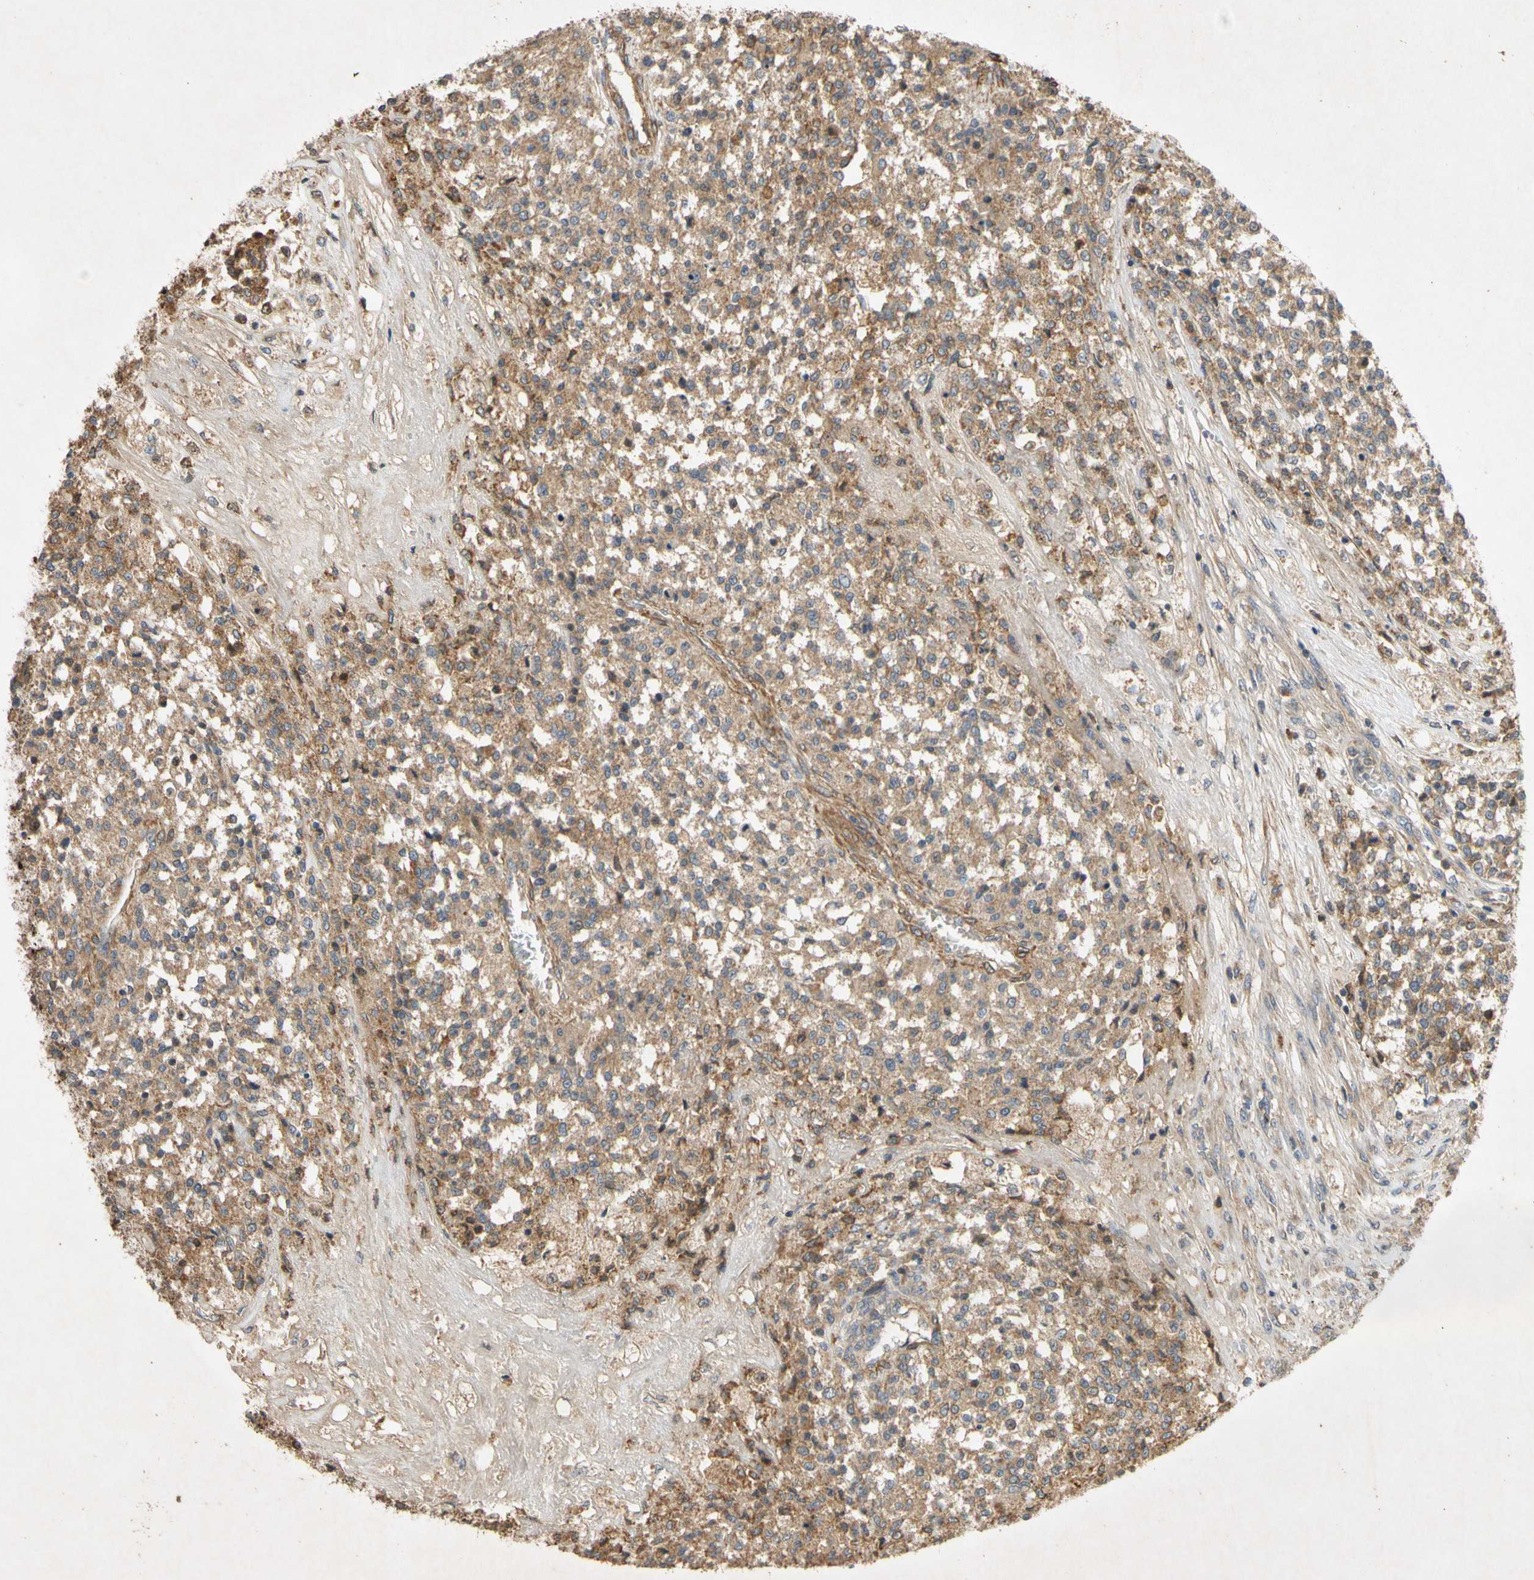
{"staining": {"intensity": "moderate", "quantity": ">75%", "location": "cytoplasmic/membranous"}, "tissue": "testis cancer", "cell_type": "Tumor cells", "image_type": "cancer", "snomed": [{"axis": "morphology", "description": "Seminoma, NOS"}, {"axis": "topography", "description": "Testis"}], "caption": "DAB immunohistochemical staining of human seminoma (testis) demonstrates moderate cytoplasmic/membranous protein staining in approximately >75% of tumor cells.", "gene": "PARD6A", "patient": {"sex": "male", "age": 59}}